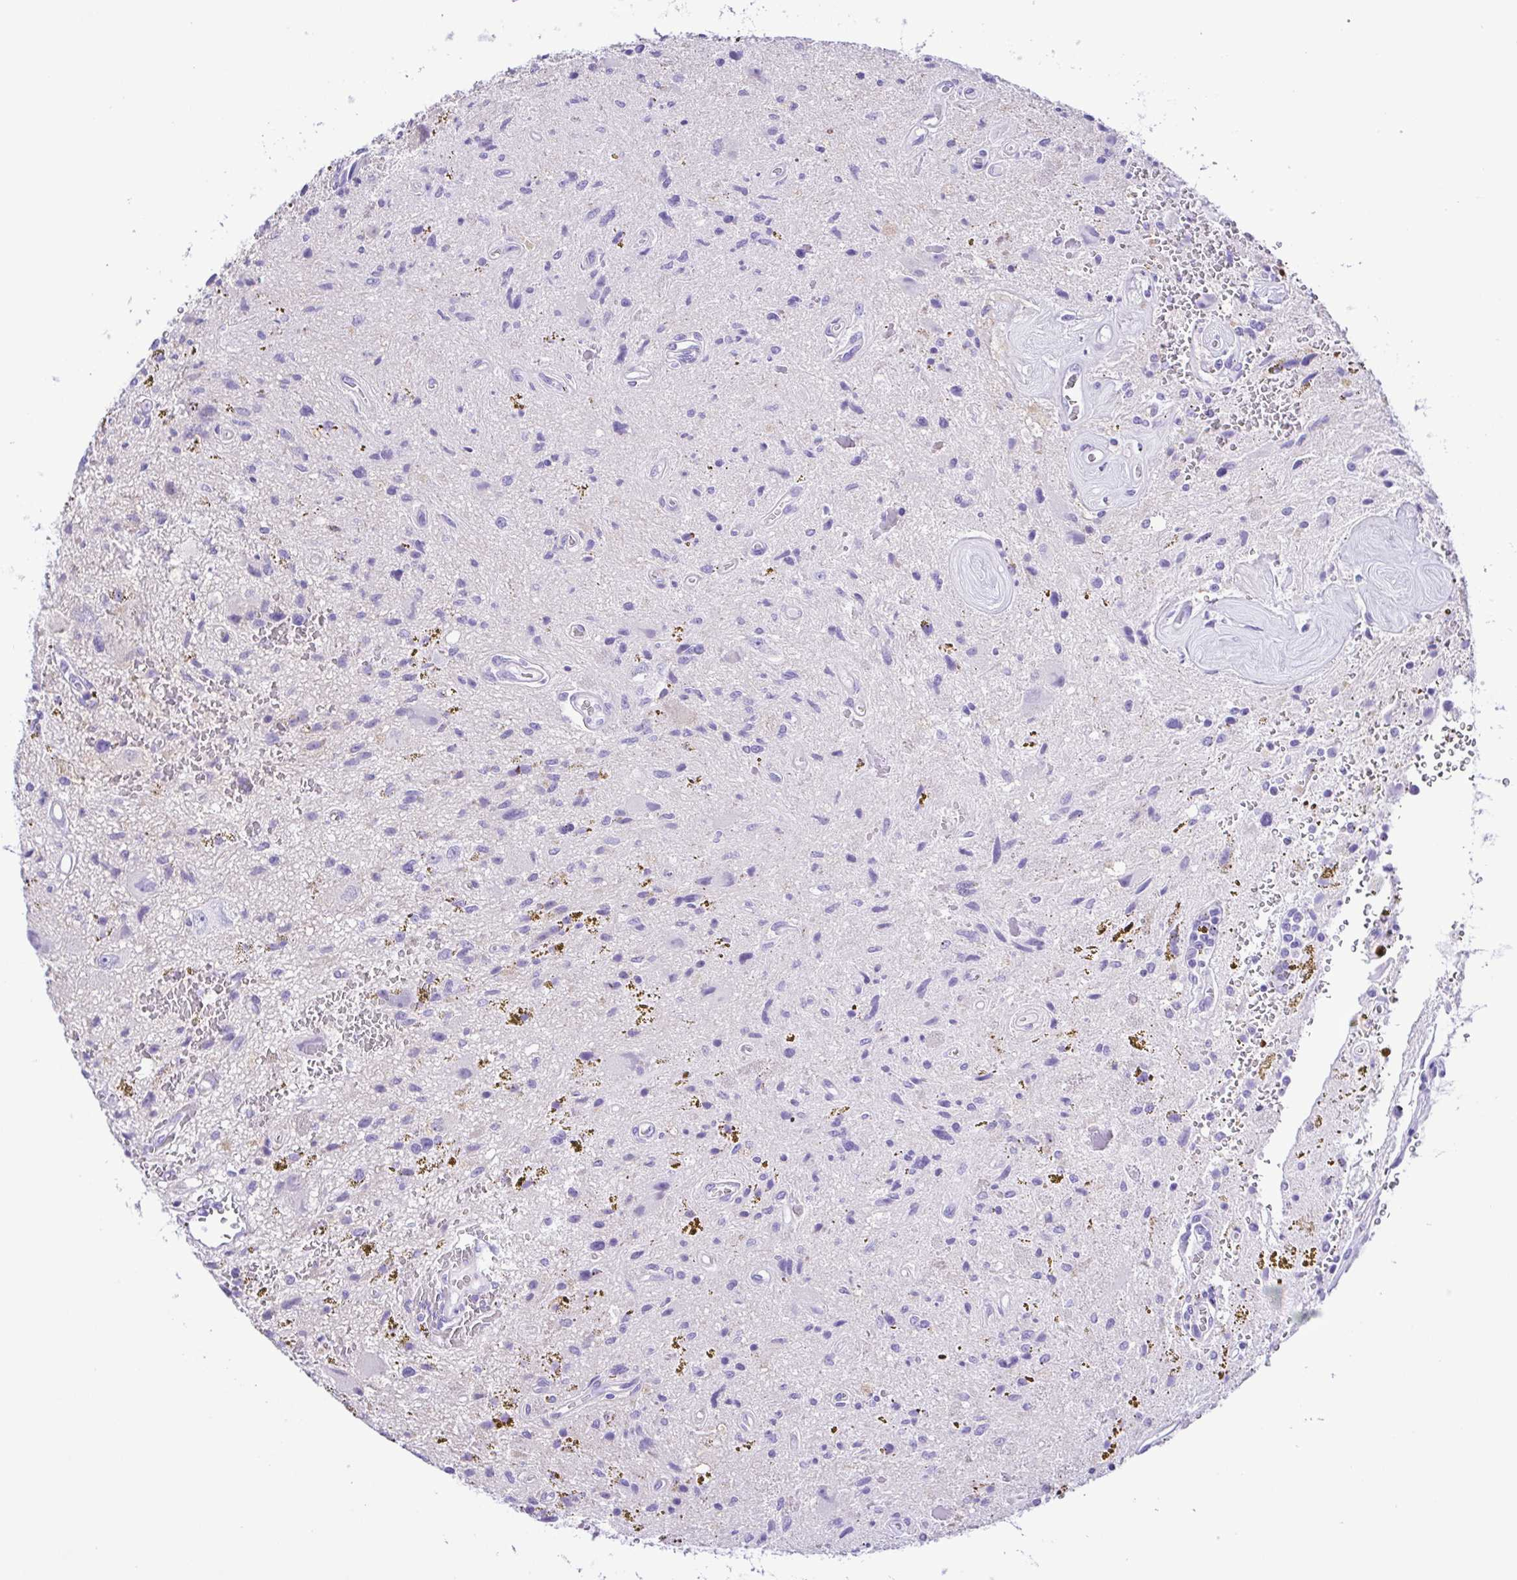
{"staining": {"intensity": "negative", "quantity": "none", "location": "none"}, "tissue": "glioma", "cell_type": "Tumor cells", "image_type": "cancer", "snomed": [{"axis": "morphology", "description": "Glioma, malignant, Low grade"}, {"axis": "topography", "description": "Cerebellum"}], "caption": "This is an immunohistochemistry (IHC) image of human glioma. There is no positivity in tumor cells.", "gene": "PAK3", "patient": {"sex": "female", "age": 14}}